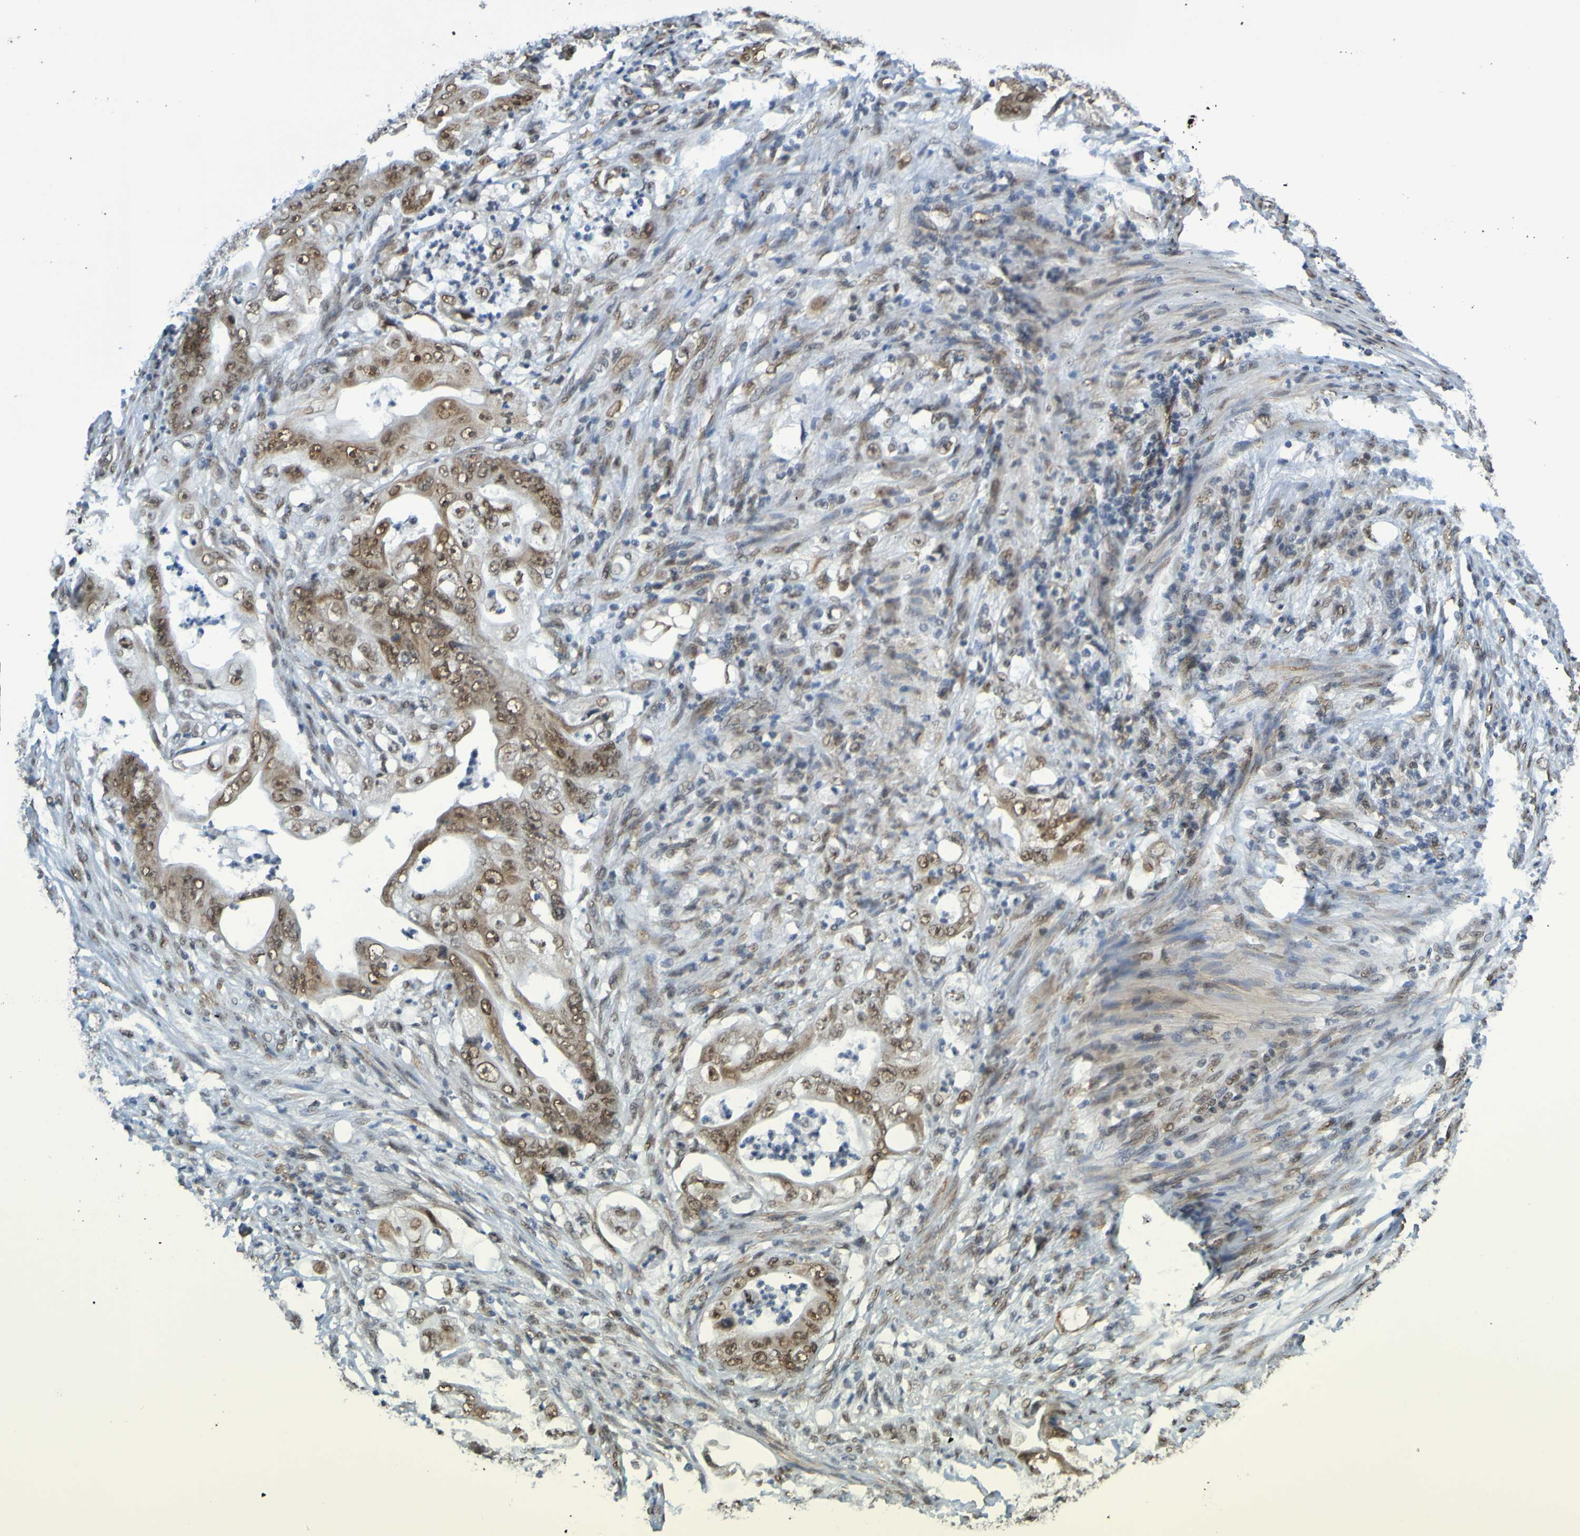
{"staining": {"intensity": "moderate", "quantity": ">75%", "location": "nuclear"}, "tissue": "stomach cancer", "cell_type": "Tumor cells", "image_type": "cancer", "snomed": [{"axis": "morphology", "description": "Adenocarcinoma, NOS"}, {"axis": "topography", "description": "Stomach"}], "caption": "Immunohistochemistry (IHC) of stomach cancer exhibits medium levels of moderate nuclear staining in about >75% of tumor cells.", "gene": "HDAC2", "patient": {"sex": "female", "age": 73}}